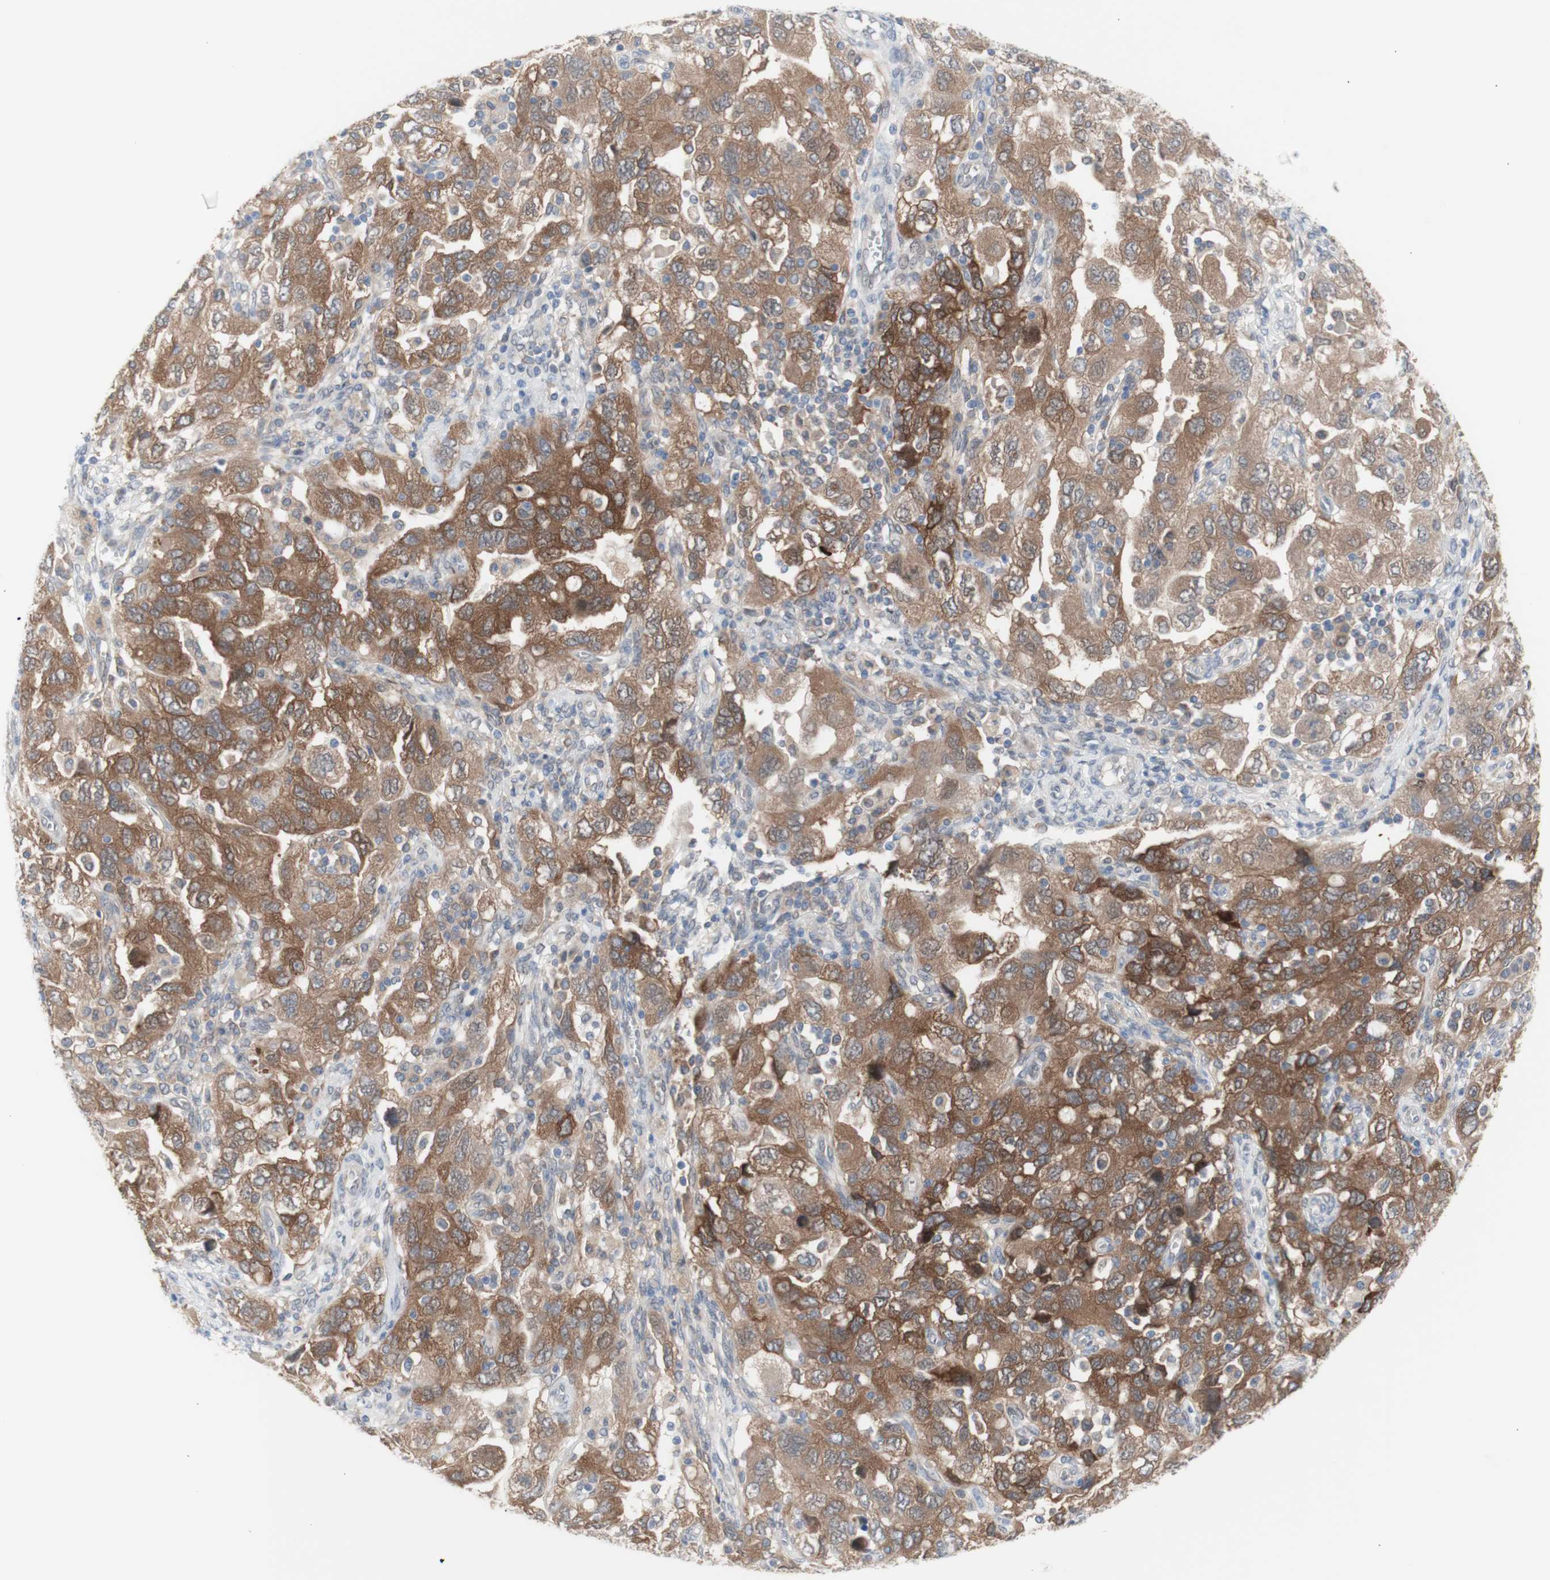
{"staining": {"intensity": "moderate", "quantity": ">75%", "location": "cytoplasmic/membranous"}, "tissue": "ovarian cancer", "cell_type": "Tumor cells", "image_type": "cancer", "snomed": [{"axis": "morphology", "description": "Carcinoma, NOS"}, {"axis": "morphology", "description": "Cystadenocarcinoma, serous, NOS"}, {"axis": "topography", "description": "Ovary"}], "caption": "This is an image of immunohistochemistry (IHC) staining of serous cystadenocarcinoma (ovarian), which shows moderate positivity in the cytoplasmic/membranous of tumor cells.", "gene": "PRMT5", "patient": {"sex": "female", "age": 69}}